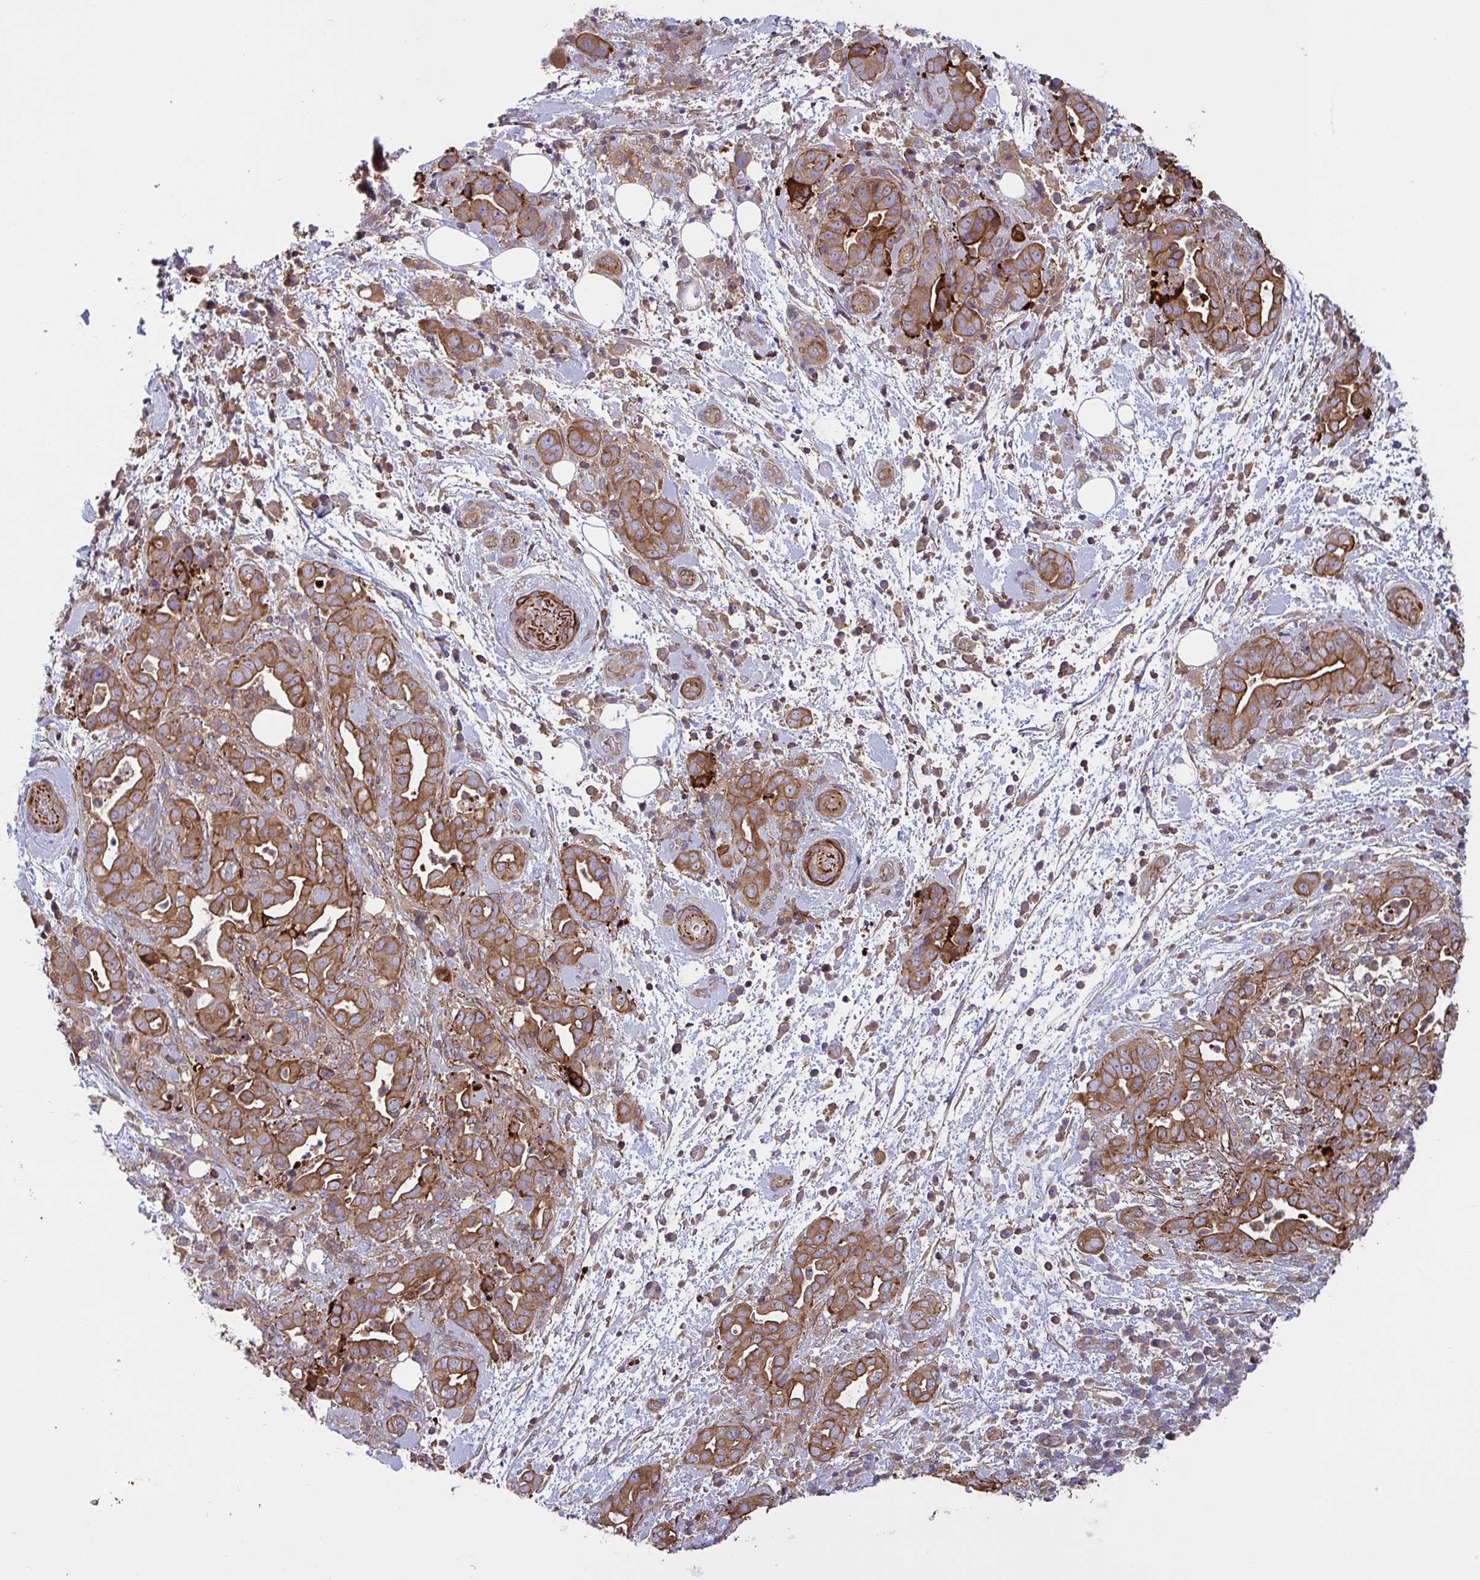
{"staining": {"intensity": "moderate", "quantity": ">75%", "location": "cytoplasmic/membranous"}, "tissue": "pancreatic cancer", "cell_type": "Tumor cells", "image_type": "cancer", "snomed": [{"axis": "morphology", "description": "Normal tissue, NOS"}, {"axis": "morphology", "description": "Adenocarcinoma, NOS"}, {"axis": "topography", "description": "Lymph node"}, {"axis": "topography", "description": "Pancreas"}], "caption": "A brown stain labels moderate cytoplasmic/membranous staining of a protein in pancreatic cancer (adenocarcinoma) tumor cells. (DAB IHC, brown staining for protein, blue staining for nuclei).", "gene": "TANK", "patient": {"sex": "female", "age": 67}}